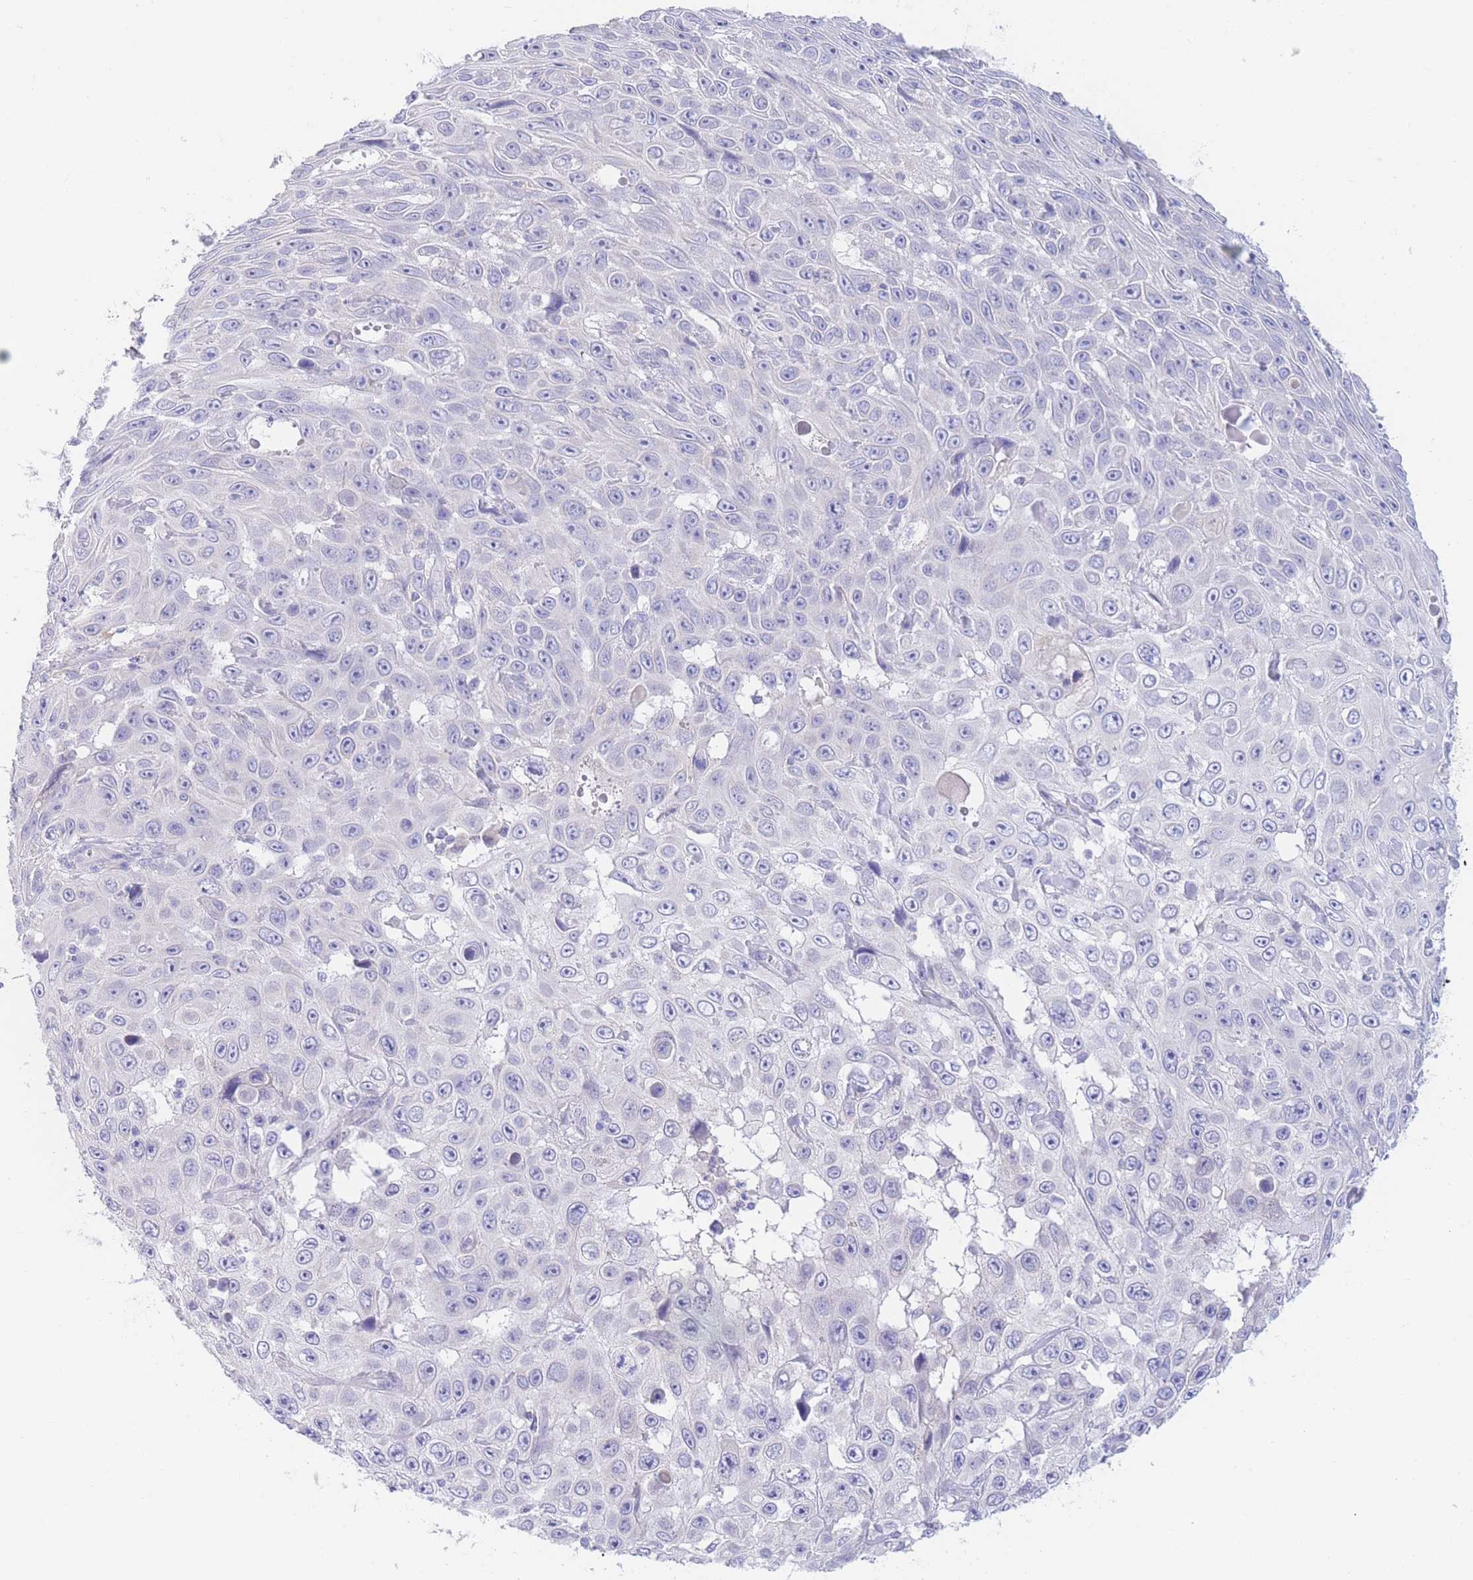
{"staining": {"intensity": "negative", "quantity": "none", "location": "none"}, "tissue": "skin cancer", "cell_type": "Tumor cells", "image_type": "cancer", "snomed": [{"axis": "morphology", "description": "Squamous cell carcinoma, NOS"}, {"axis": "topography", "description": "Skin"}], "caption": "Immunohistochemistry histopathology image of neoplastic tissue: human squamous cell carcinoma (skin) stained with DAB (3,3'-diaminobenzidine) displays no significant protein staining in tumor cells.", "gene": "PCDHB3", "patient": {"sex": "male", "age": 82}}